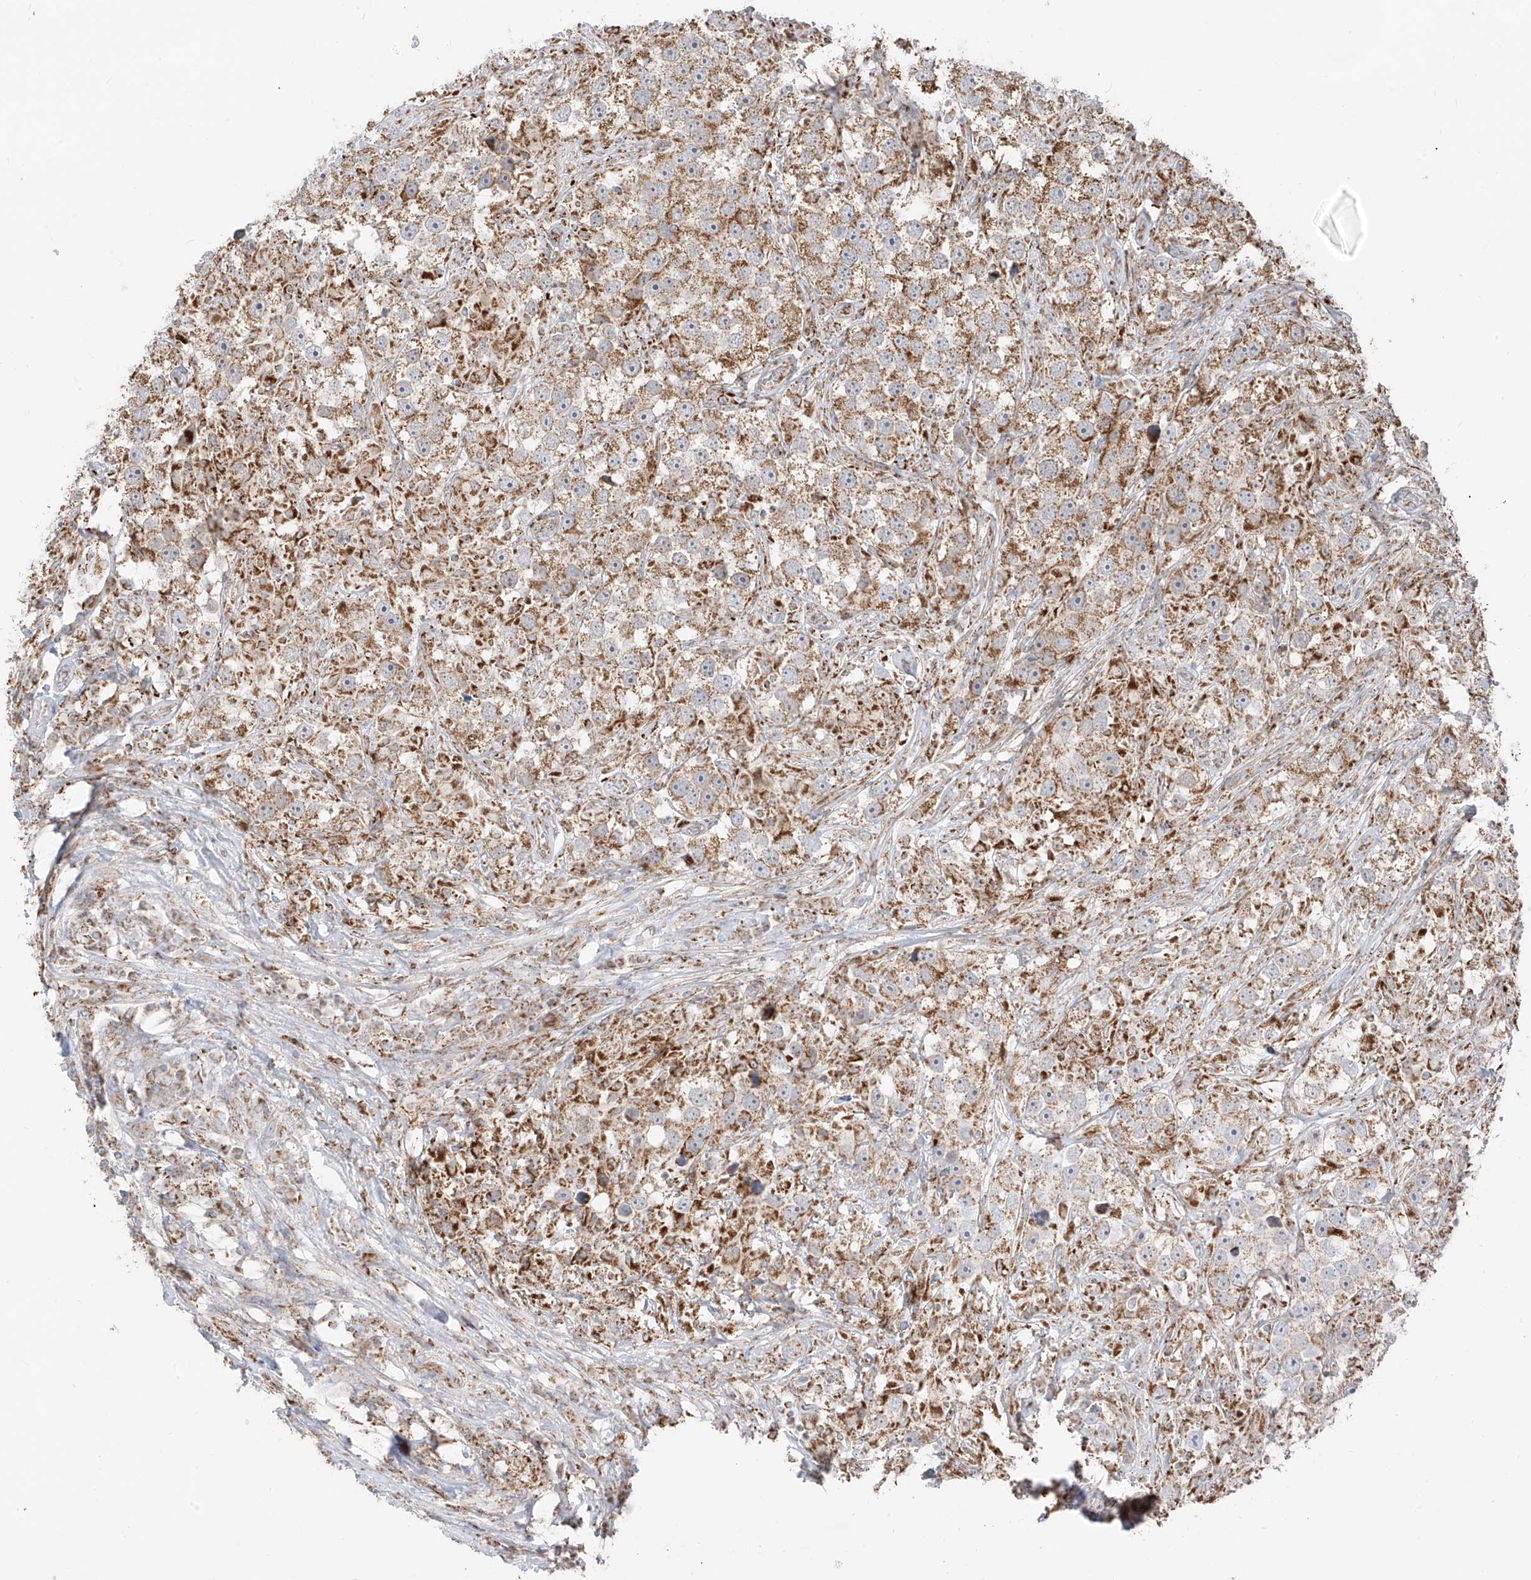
{"staining": {"intensity": "moderate", "quantity": ">75%", "location": "cytoplasmic/membranous"}, "tissue": "testis cancer", "cell_type": "Tumor cells", "image_type": "cancer", "snomed": [{"axis": "morphology", "description": "Seminoma, NOS"}, {"axis": "topography", "description": "Testis"}], "caption": "Immunohistochemistry image of neoplastic tissue: human testis cancer stained using immunohistochemistry (IHC) demonstrates medium levels of moderate protein expression localized specifically in the cytoplasmic/membranous of tumor cells, appearing as a cytoplasmic/membranous brown color.", "gene": "ETHE1", "patient": {"sex": "male", "age": 49}}